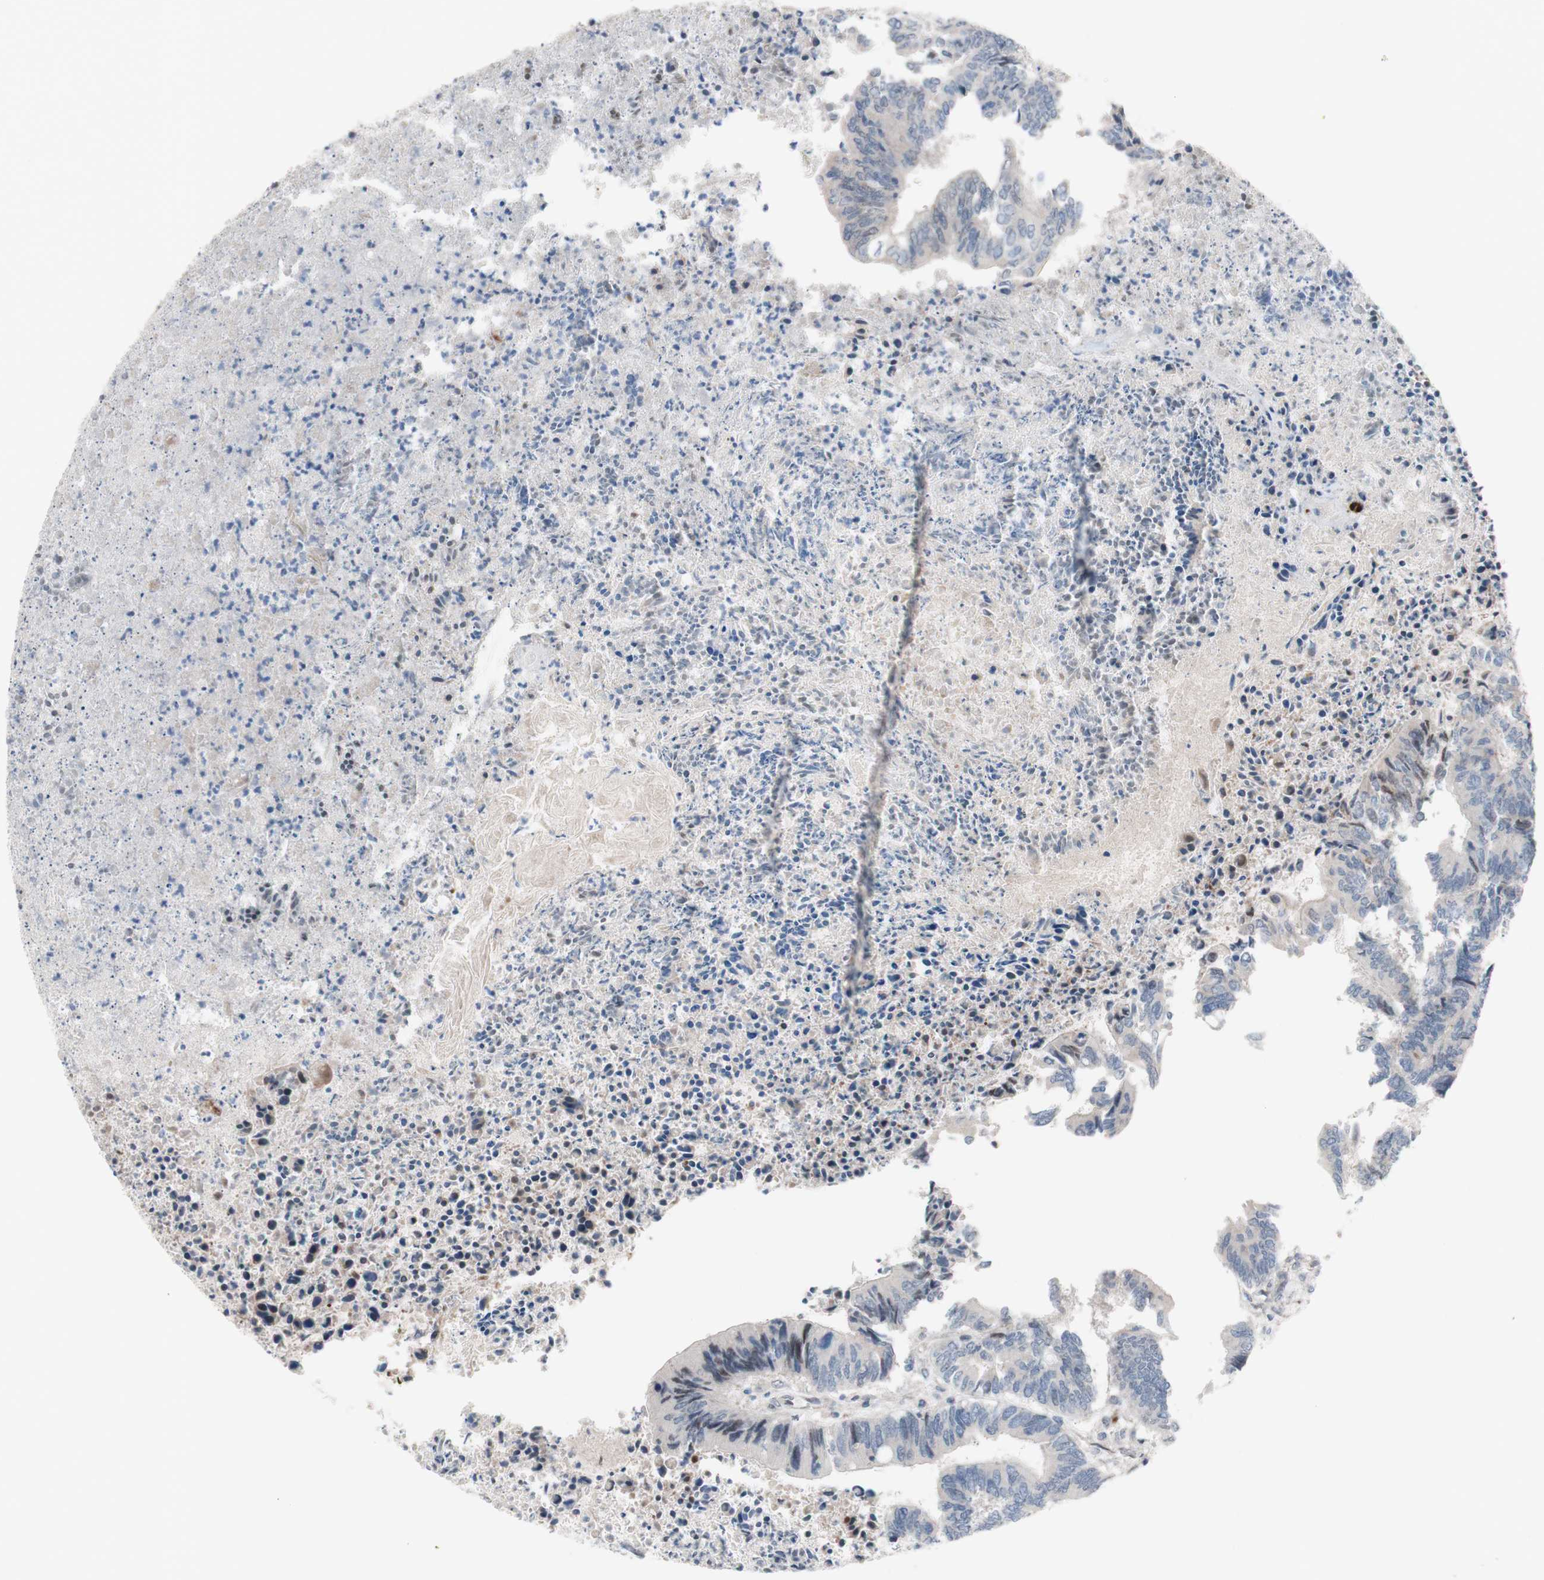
{"staining": {"intensity": "negative", "quantity": "none", "location": "none"}, "tissue": "colorectal cancer", "cell_type": "Tumor cells", "image_type": "cancer", "snomed": [{"axis": "morphology", "description": "Adenocarcinoma, NOS"}, {"axis": "topography", "description": "Rectum"}], "caption": "High magnification brightfield microscopy of colorectal adenocarcinoma stained with DAB (brown) and counterstained with hematoxylin (blue): tumor cells show no significant expression.", "gene": "PHTF2", "patient": {"sex": "male", "age": 63}}